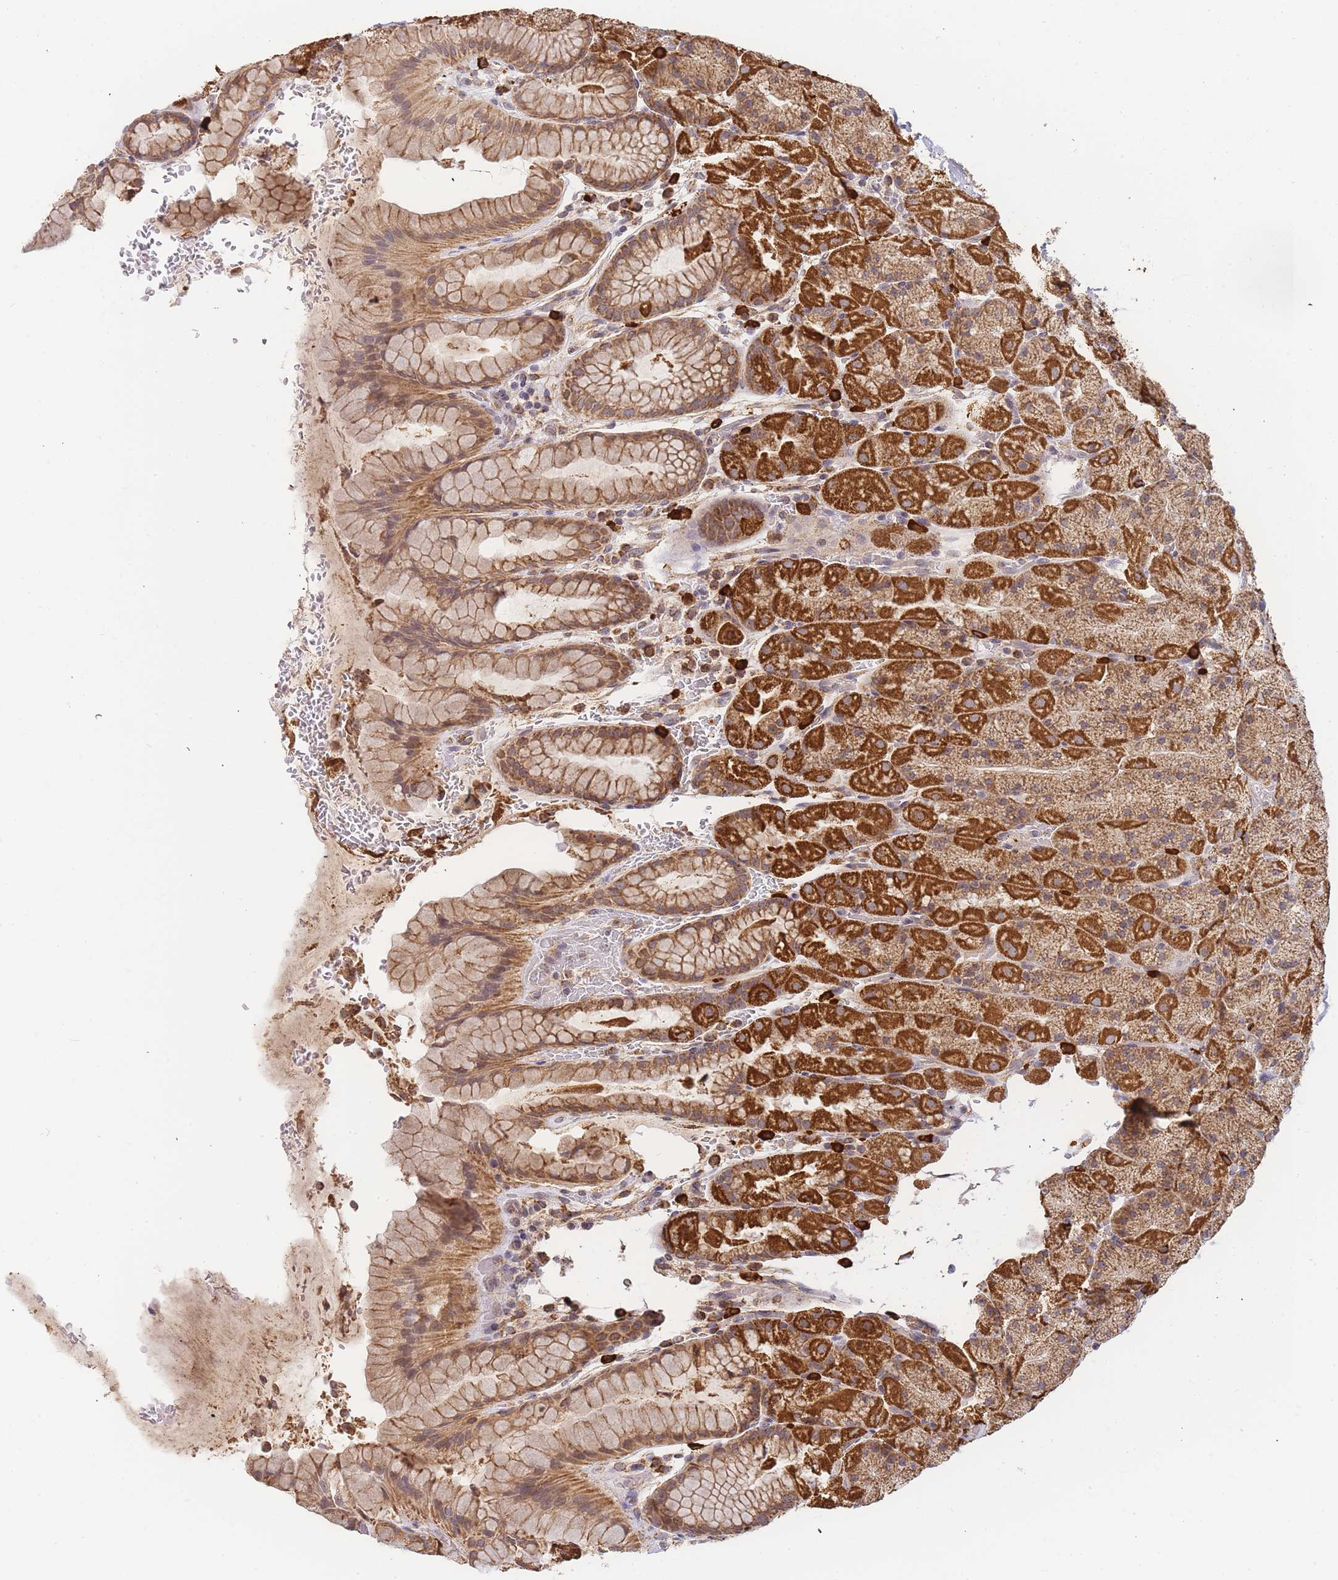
{"staining": {"intensity": "strong", "quantity": ">75%", "location": "cytoplasmic/membranous"}, "tissue": "stomach", "cell_type": "Glandular cells", "image_type": "normal", "snomed": [{"axis": "morphology", "description": "Normal tissue, NOS"}, {"axis": "topography", "description": "Stomach, upper"}, {"axis": "topography", "description": "Stomach, lower"}], "caption": "A brown stain shows strong cytoplasmic/membranous positivity of a protein in glandular cells of unremarkable stomach. (Brightfield microscopy of DAB IHC at high magnification).", "gene": "ADCY9", "patient": {"sex": "male", "age": 67}}